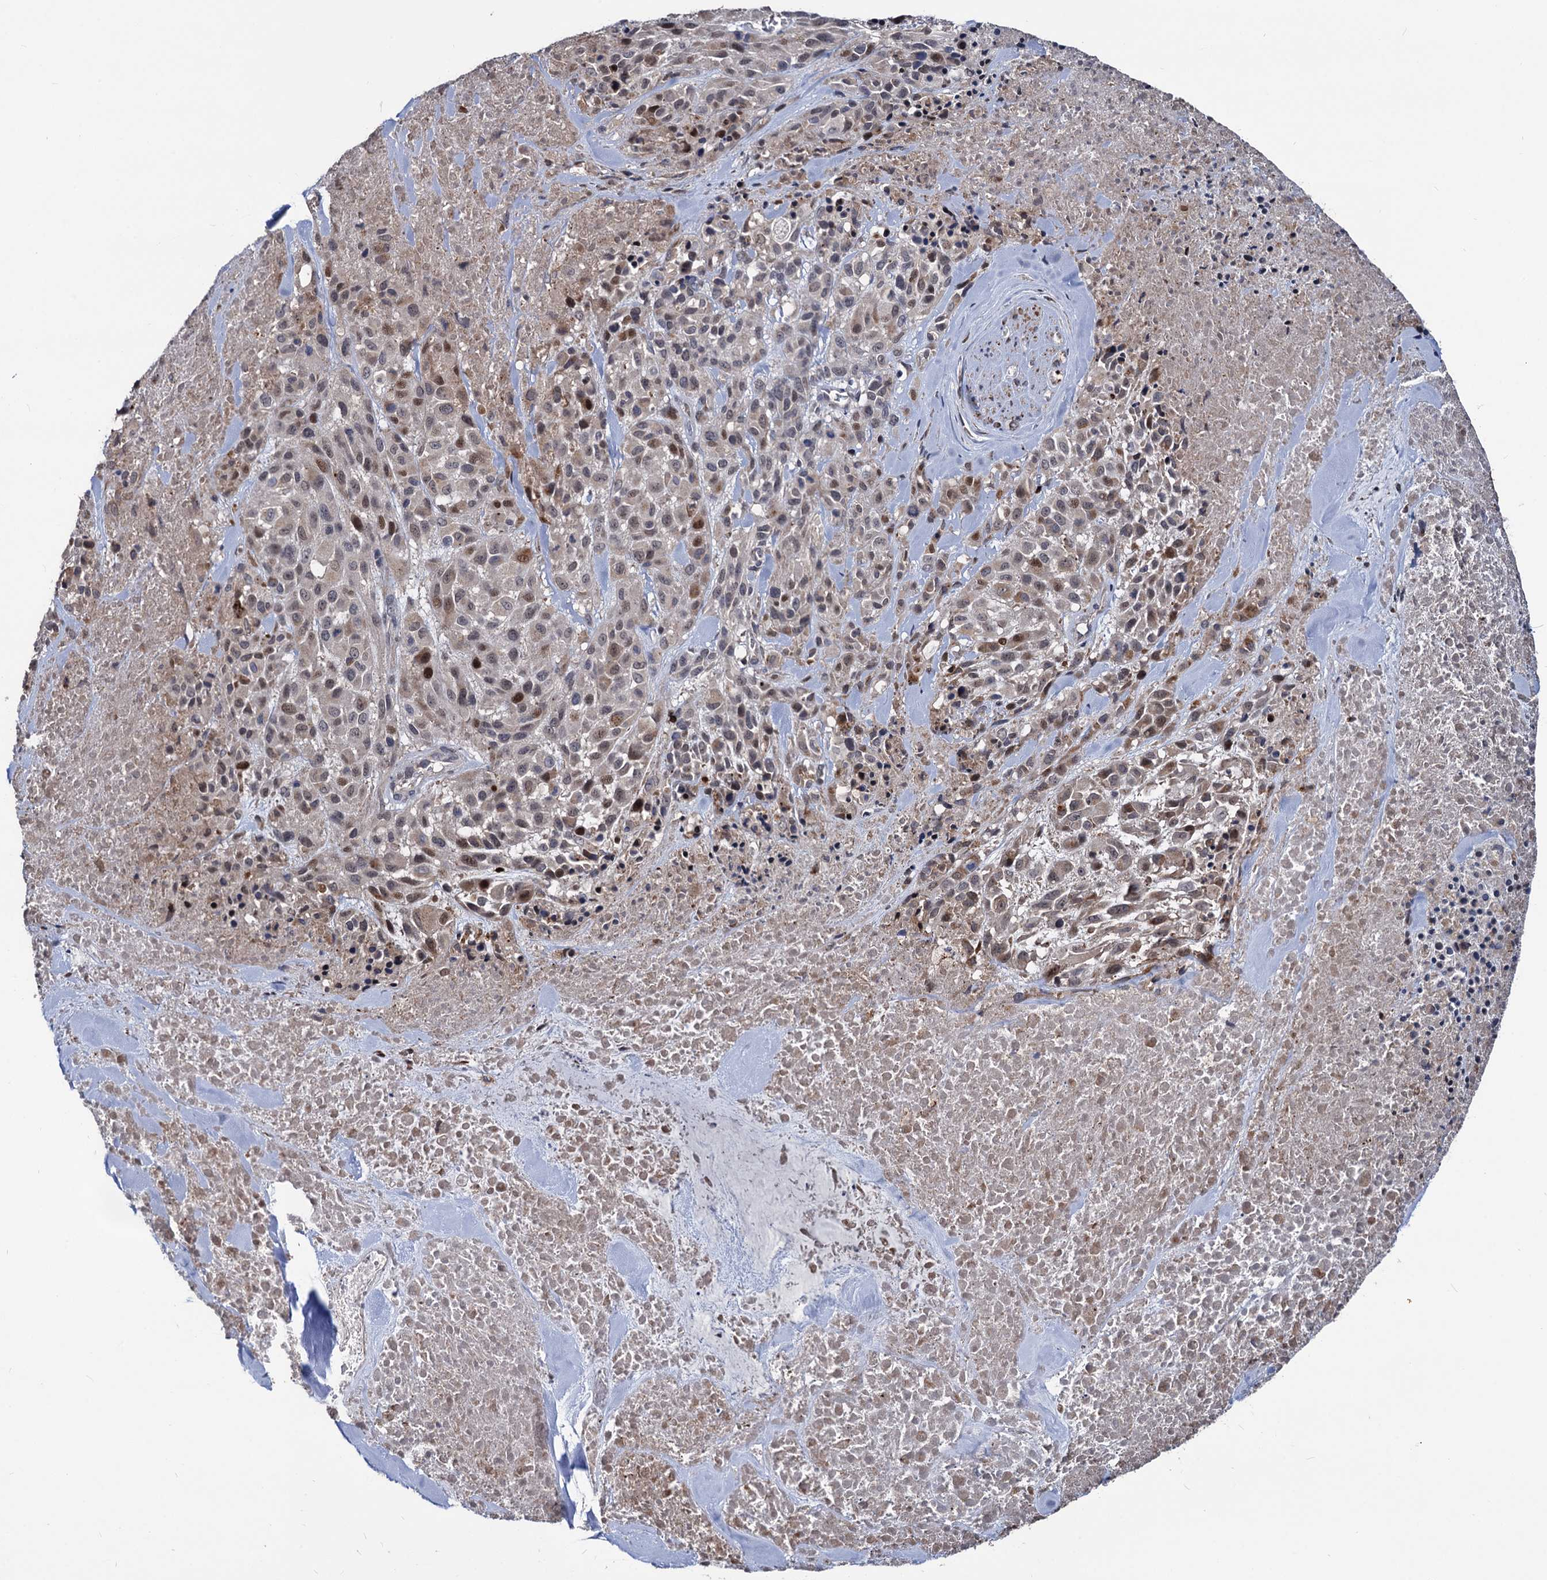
{"staining": {"intensity": "moderate", "quantity": "<25%", "location": "cytoplasmic/membranous,nuclear"}, "tissue": "melanoma", "cell_type": "Tumor cells", "image_type": "cancer", "snomed": [{"axis": "morphology", "description": "Malignant melanoma, Metastatic site"}, {"axis": "topography", "description": "Skin"}], "caption": "Immunohistochemical staining of human malignant melanoma (metastatic site) reveals moderate cytoplasmic/membranous and nuclear protein positivity in about <25% of tumor cells.", "gene": "SMAGP", "patient": {"sex": "female", "age": 81}}